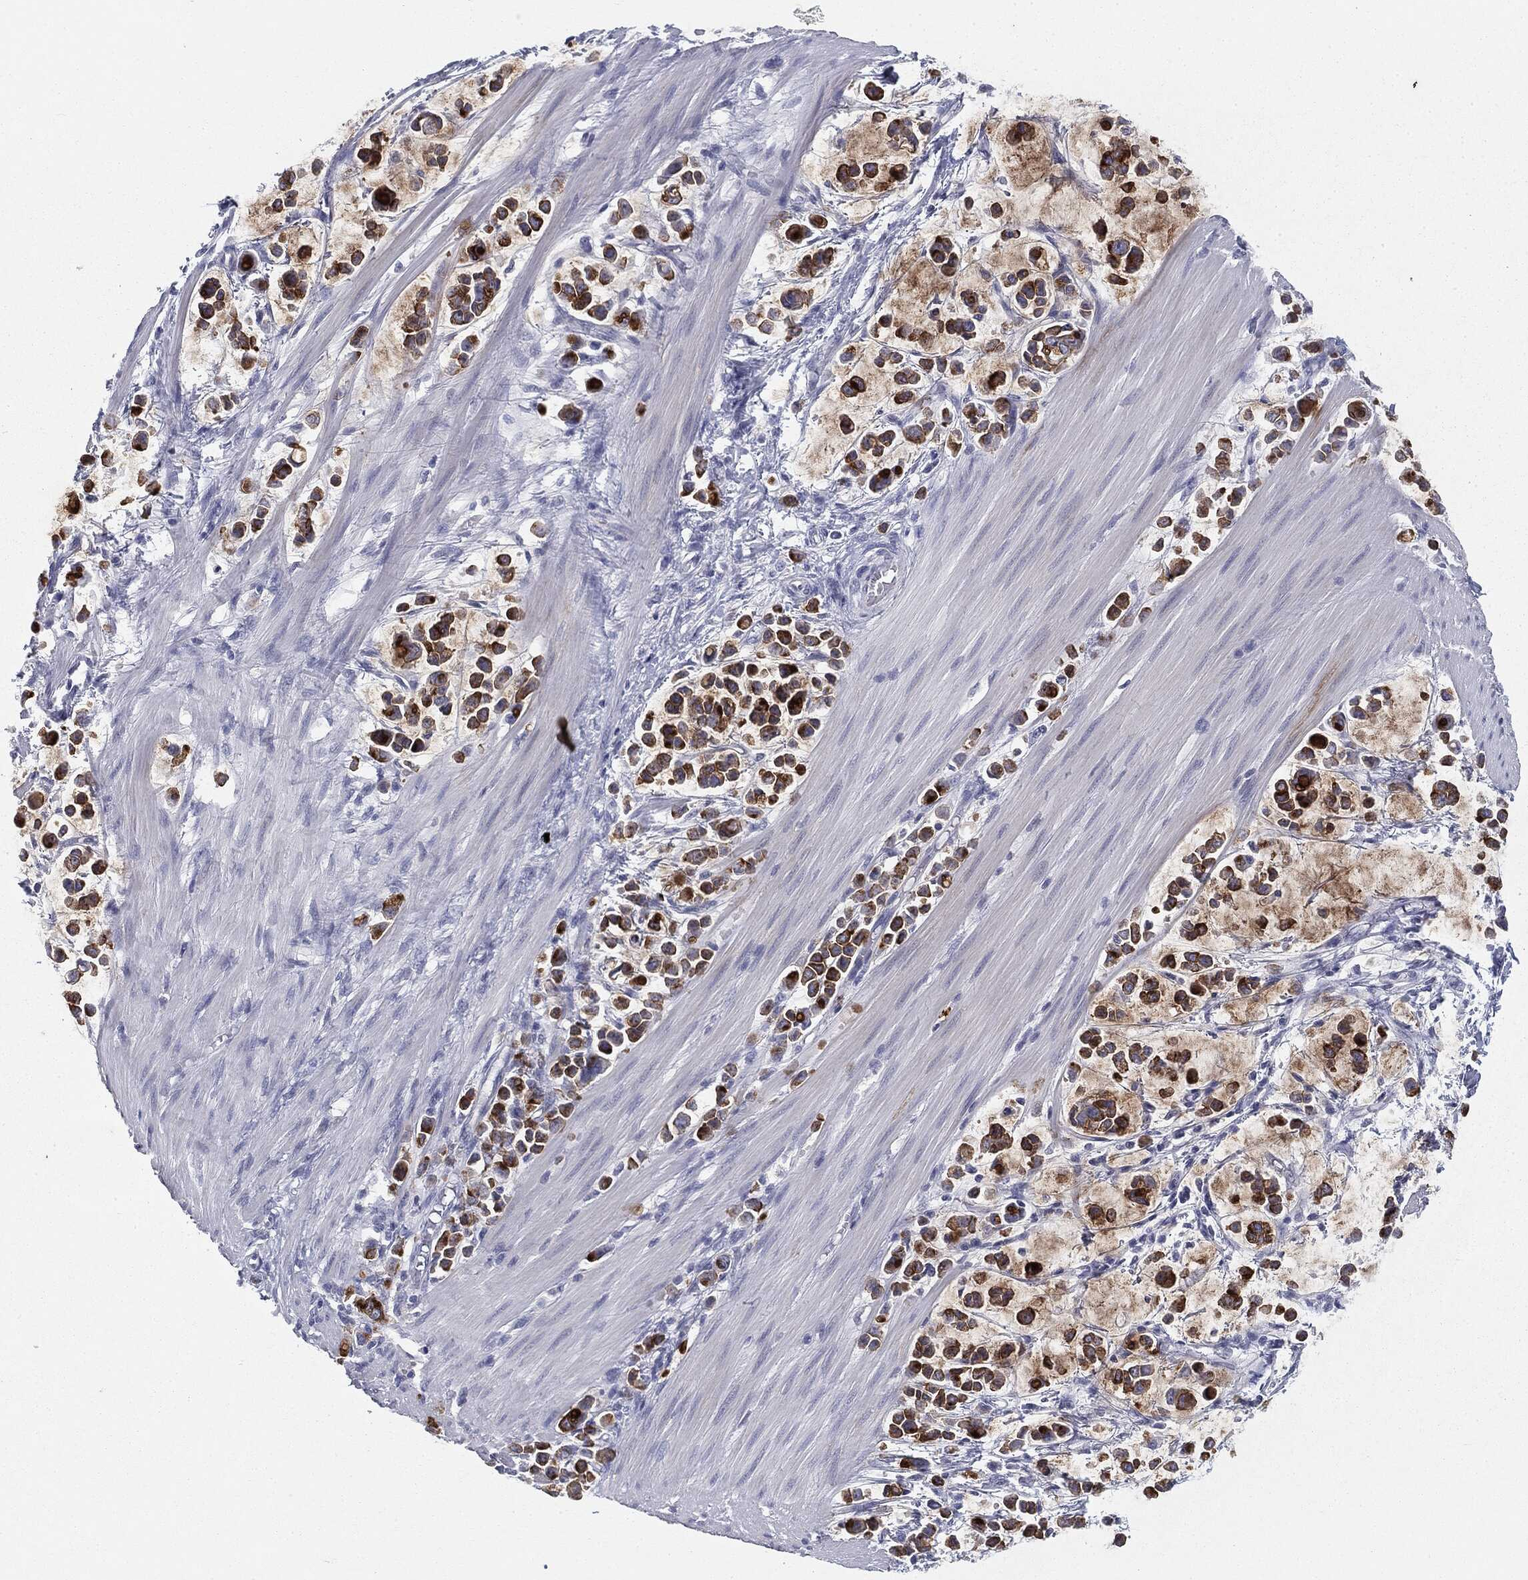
{"staining": {"intensity": "strong", "quantity": ">75%", "location": "cytoplasmic/membranous"}, "tissue": "stomach cancer", "cell_type": "Tumor cells", "image_type": "cancer", "snomed": [{"axis": "morphology", "description": "Adenocarcinoma, NOS"}, {"axis": "topography", "description": "Stomach"}], "caption": "Approximately >75% of tumor cells in human stomach cancer (adenocarcinoma) show strong cytoplasmic/membranous protein expression as visualized by brown immunohistochemical staining.", "gene": "MUC1", "patient": {"sex": "male", "age": 82}}